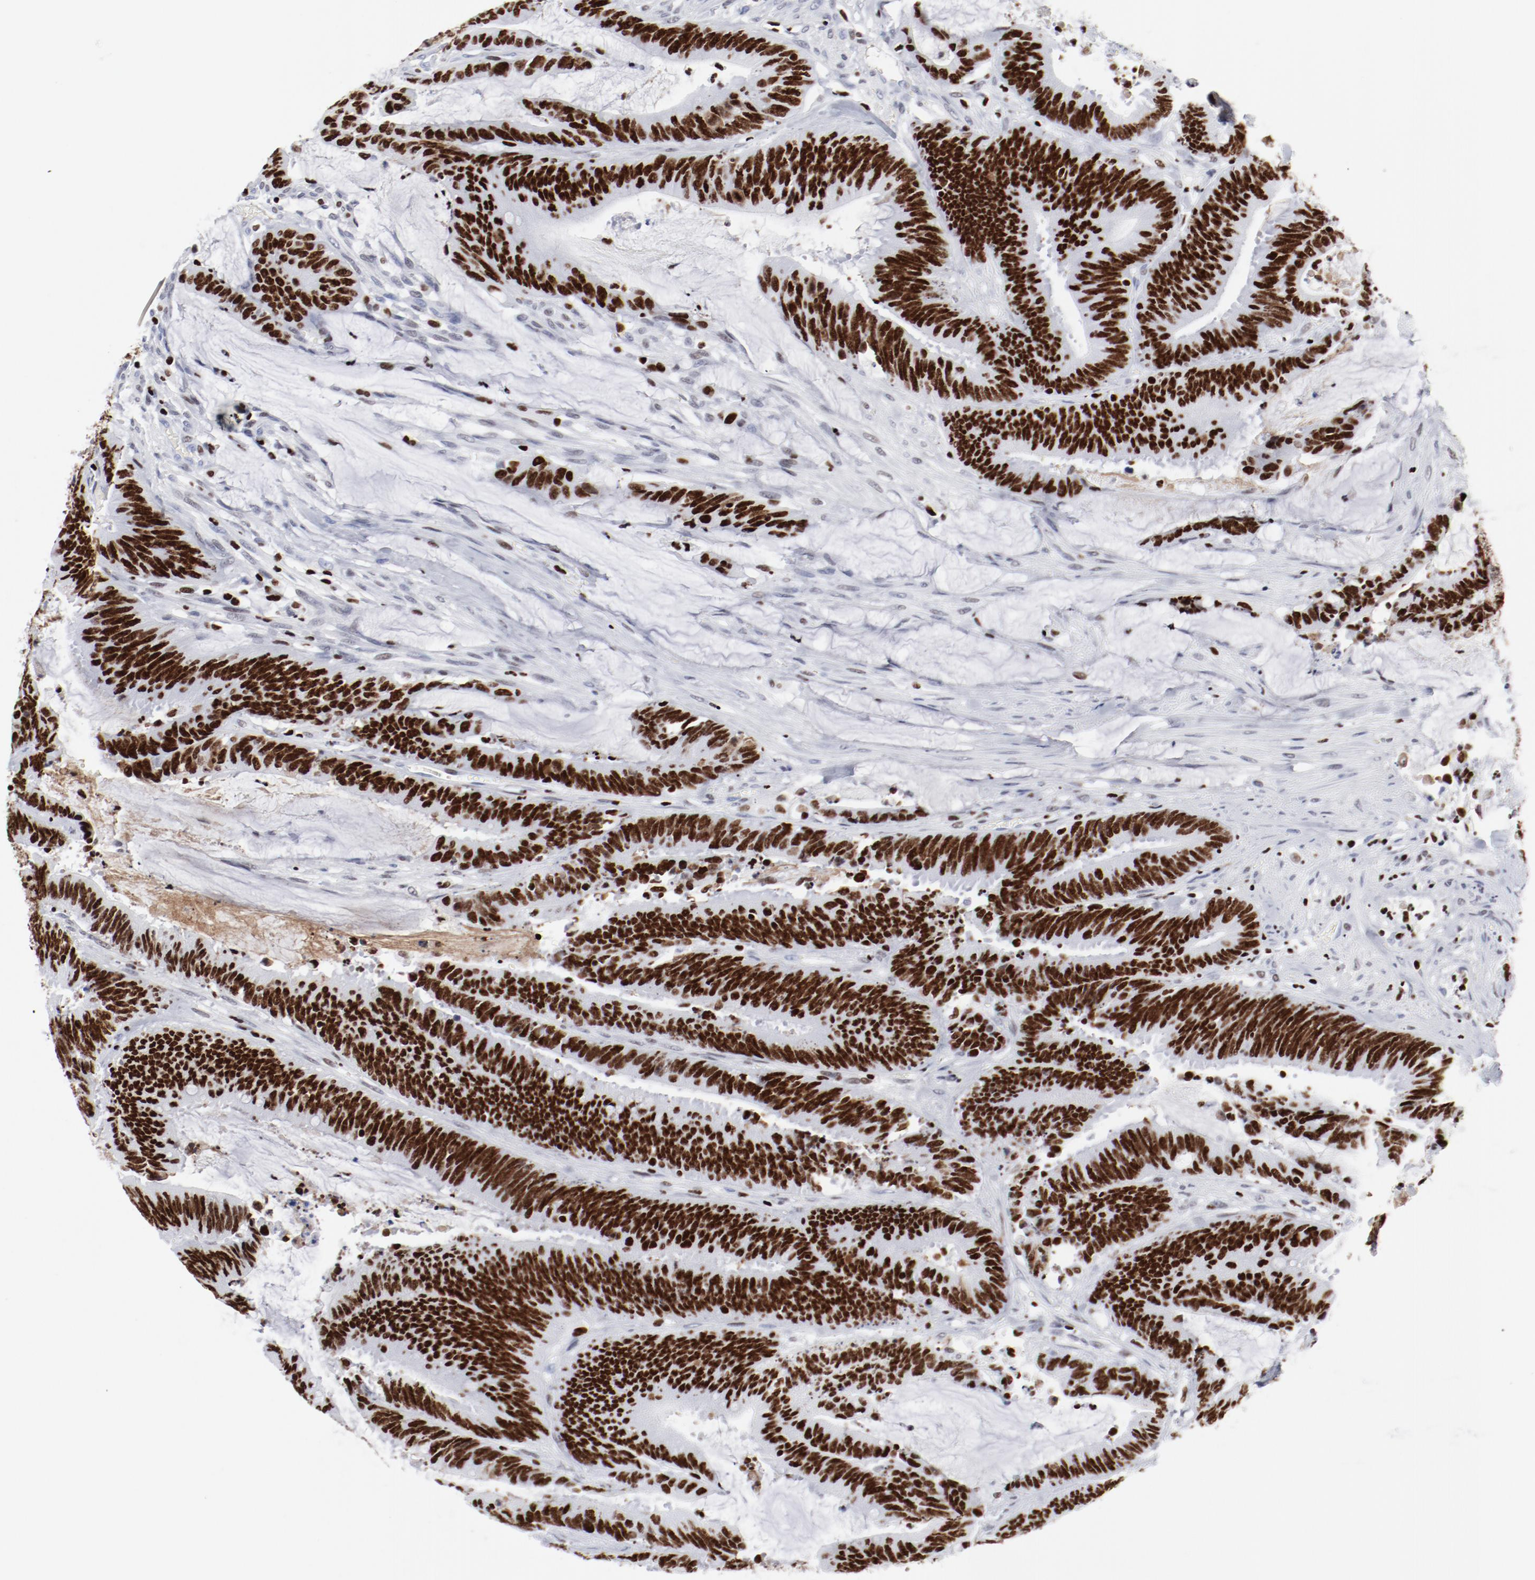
{"staining": {"intensity": "strong", "quantity": ">75%", "location": "nuclear"}, "tissue": "colorectal cancer", "cell_type": "Tumor cells", "image_type": "cancer", "snomed": [{"axis": "morphology", "description": "Adenocarcinoma, NOS"}, {"axis": "topography", "description": "Rectum"}], "caption": "Colorectal cancer (adenocarcinoma) tissue demonstrates strong nuclear positivity in approximately >75% of tumor cells, visualized by immunohistochemistry.", "gene": "SMARCC2", "patient": {"sex": "female", "age": 66}}